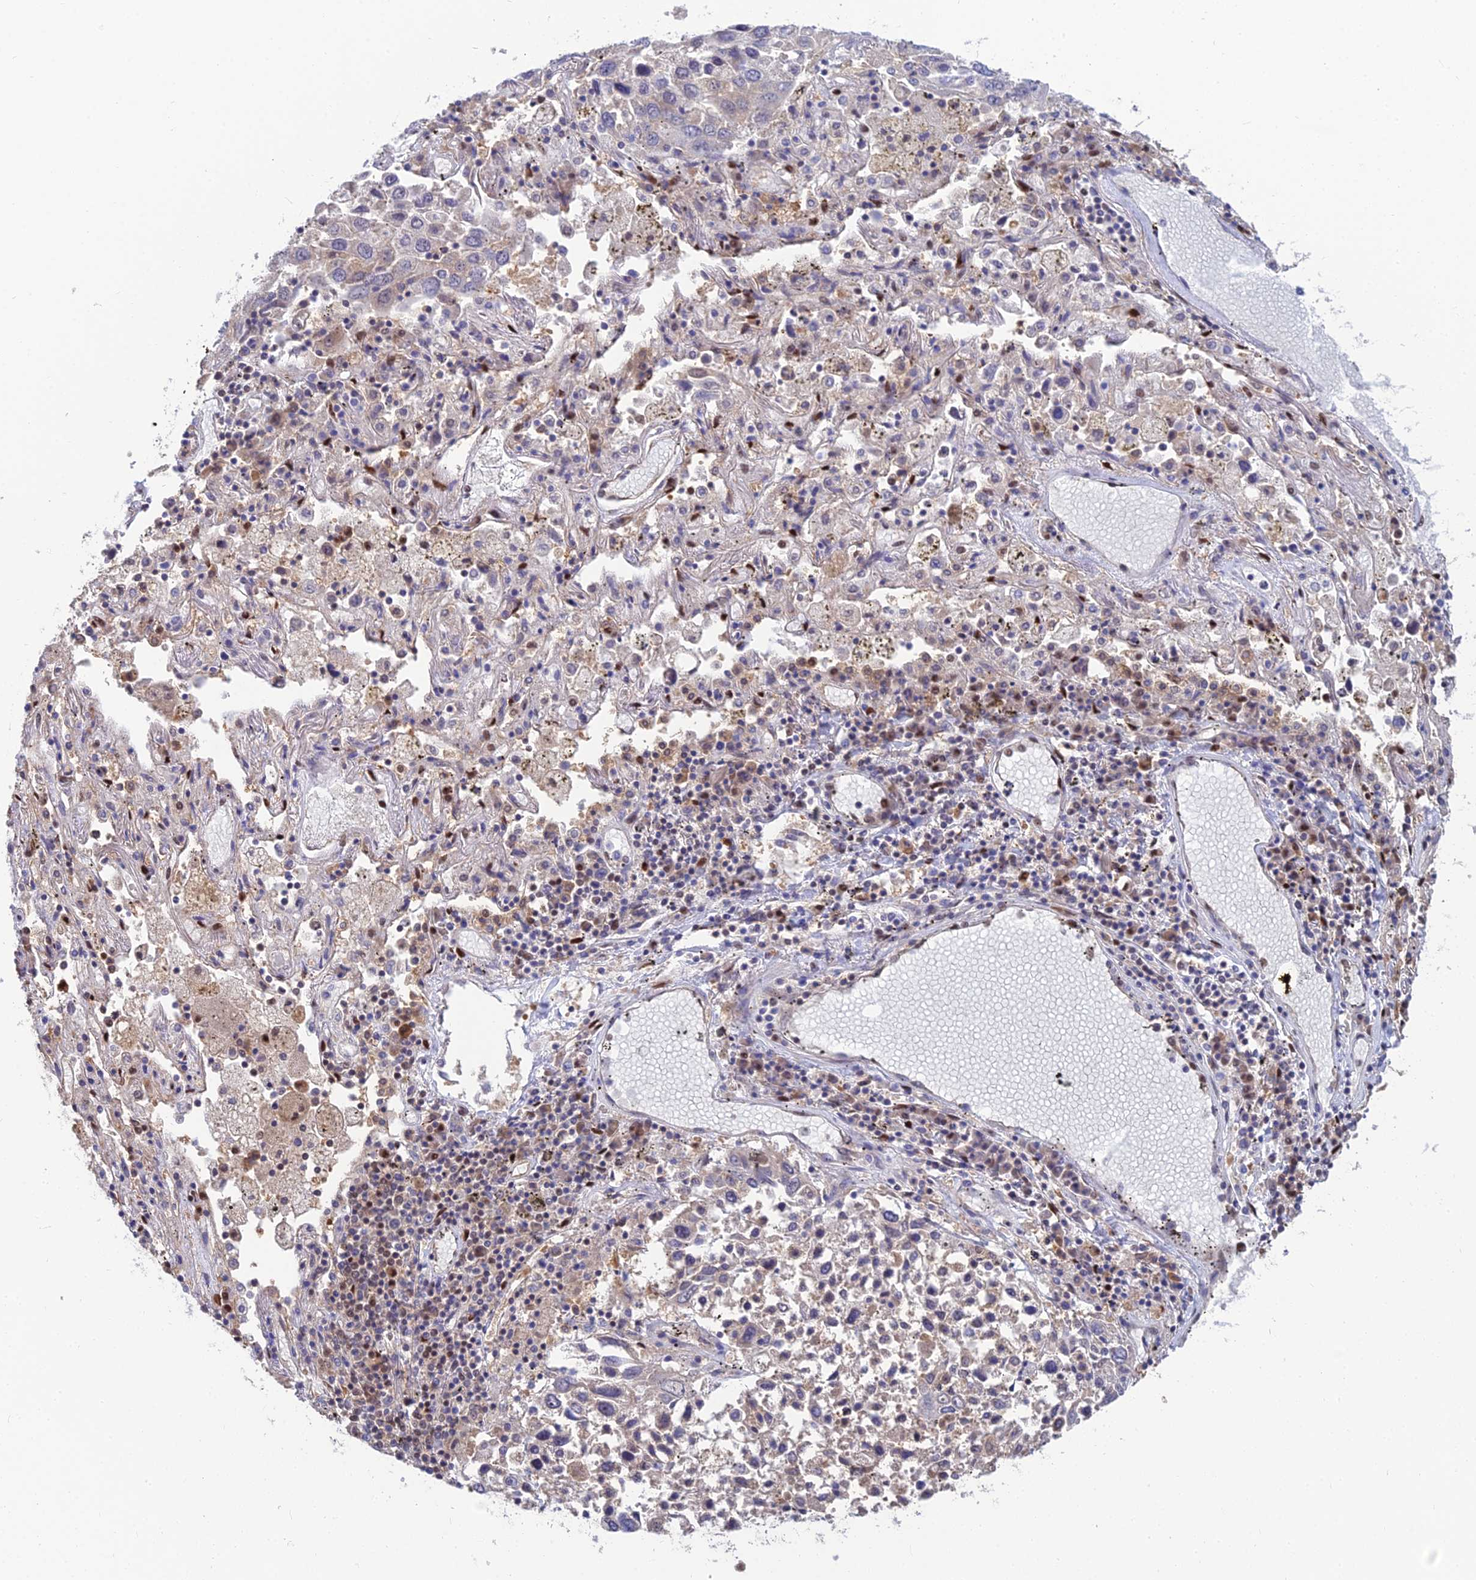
{"staining": {"intensity": "weak", "quantity": "<25%", "location": "cytoplasmic/membranous"}, "tissue": "lung cancer", "cell_type": "Tumor cells", "image_type": "cancer", "snomed": [{"axis": "morphology", "description": "Squamous cell carcinoma, NOS"}, {"axis": "topography", "description": "Lung"}], "caption": "A micrograph of human lung squamous cell carcinoma is negative for staining in tumor cells.", "gene": "DNPEP", "patient": {"sex": "male", "age": 65}}